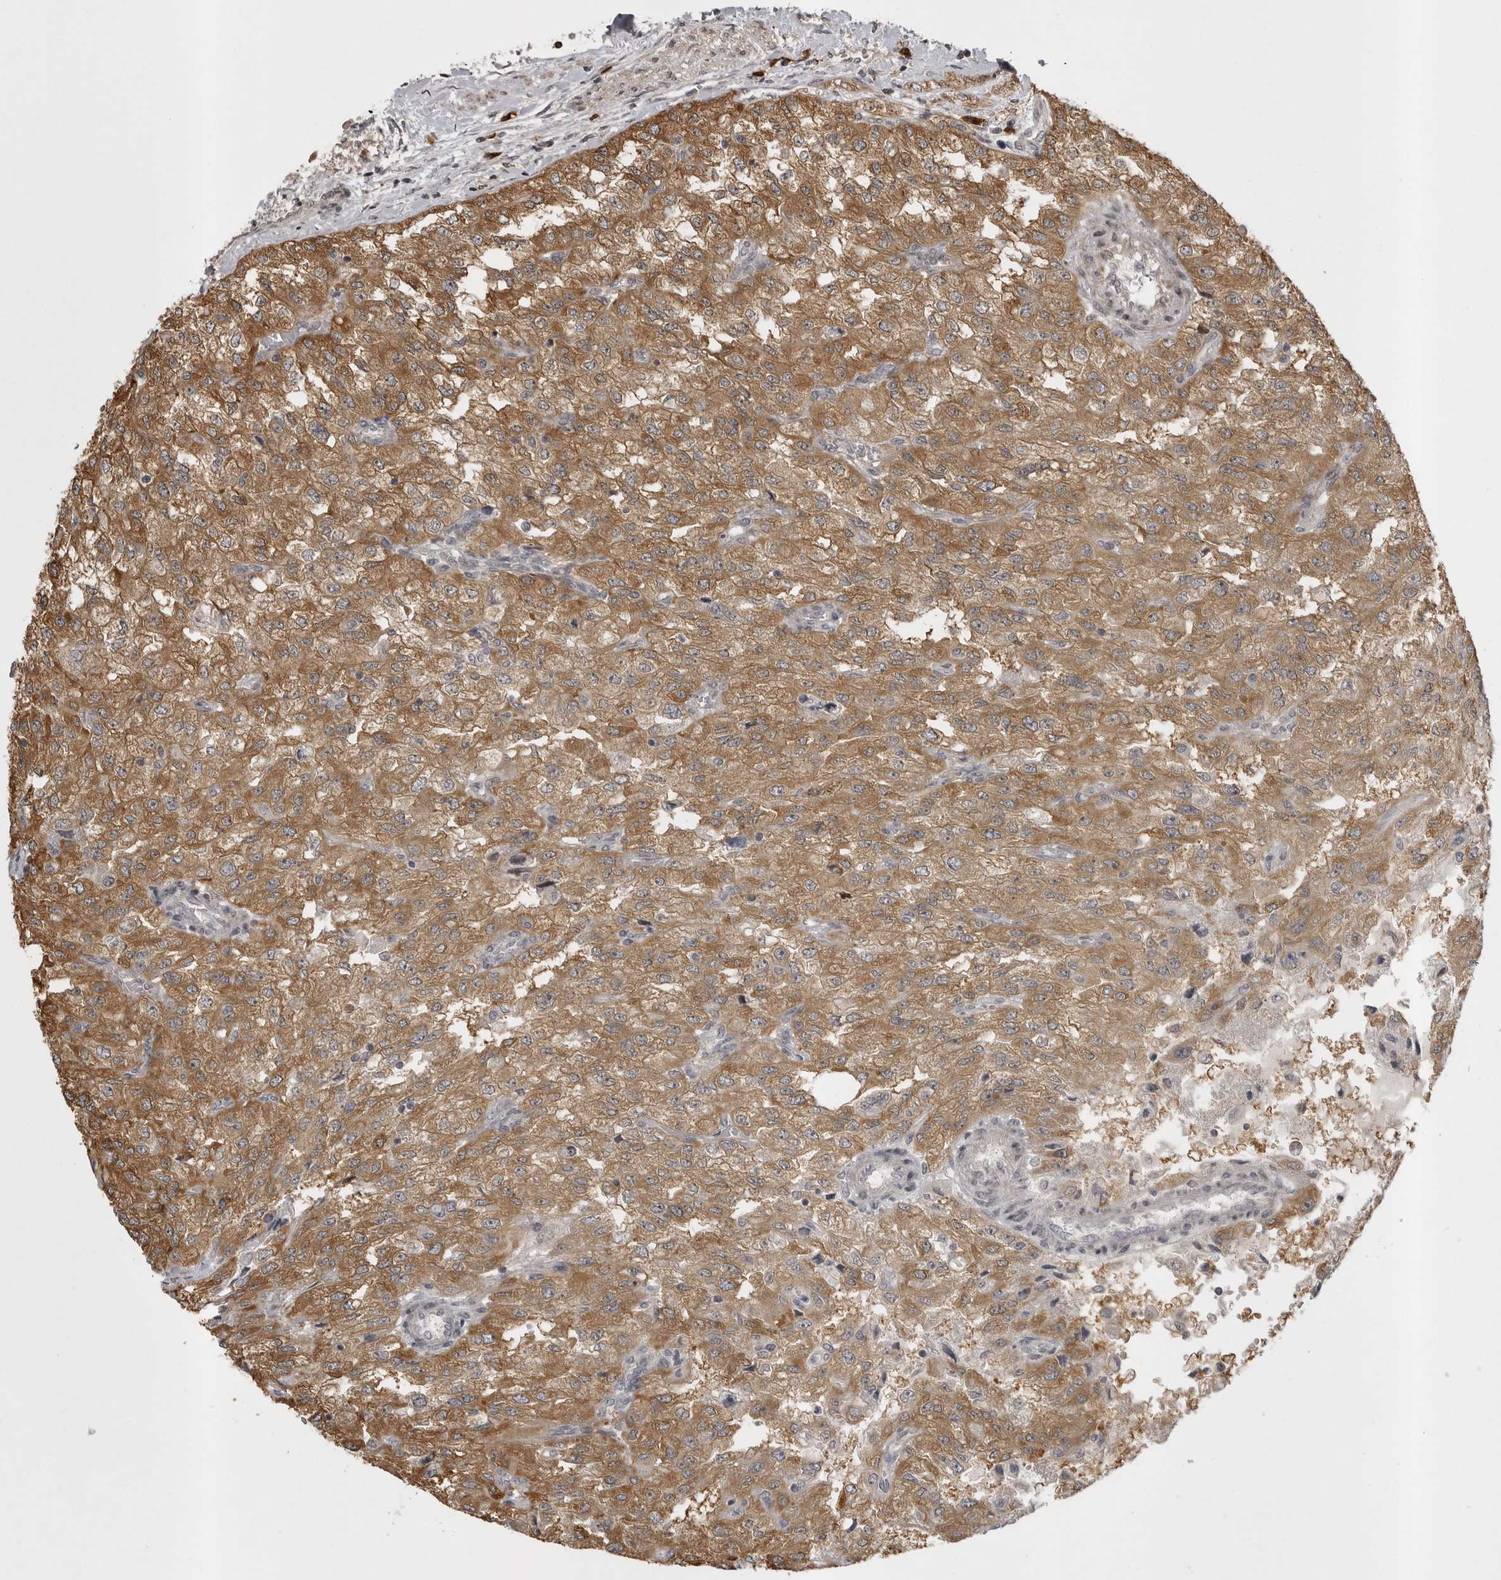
{"staining": {"intensity": "moderate", "quantity": ">75%", "location": "cytoplasmic/membranous"}, "tissue": "renal cancer", "cell_type": "Tumor cells", "image_type": "cancer", "snomed": [{"axis": "morphology", "description": "Adenocarcinoma, NOS"}, {"axis": "topography", "description": "Kidney"}], "caption": "Renal cancer (adenocarcinoma) tissue reveals moderate cytoplasmic/membranous positivity in approximately >75% of tumor cells", "gene": "SNX16", "patient": {"sex": "female", "age": 54}}